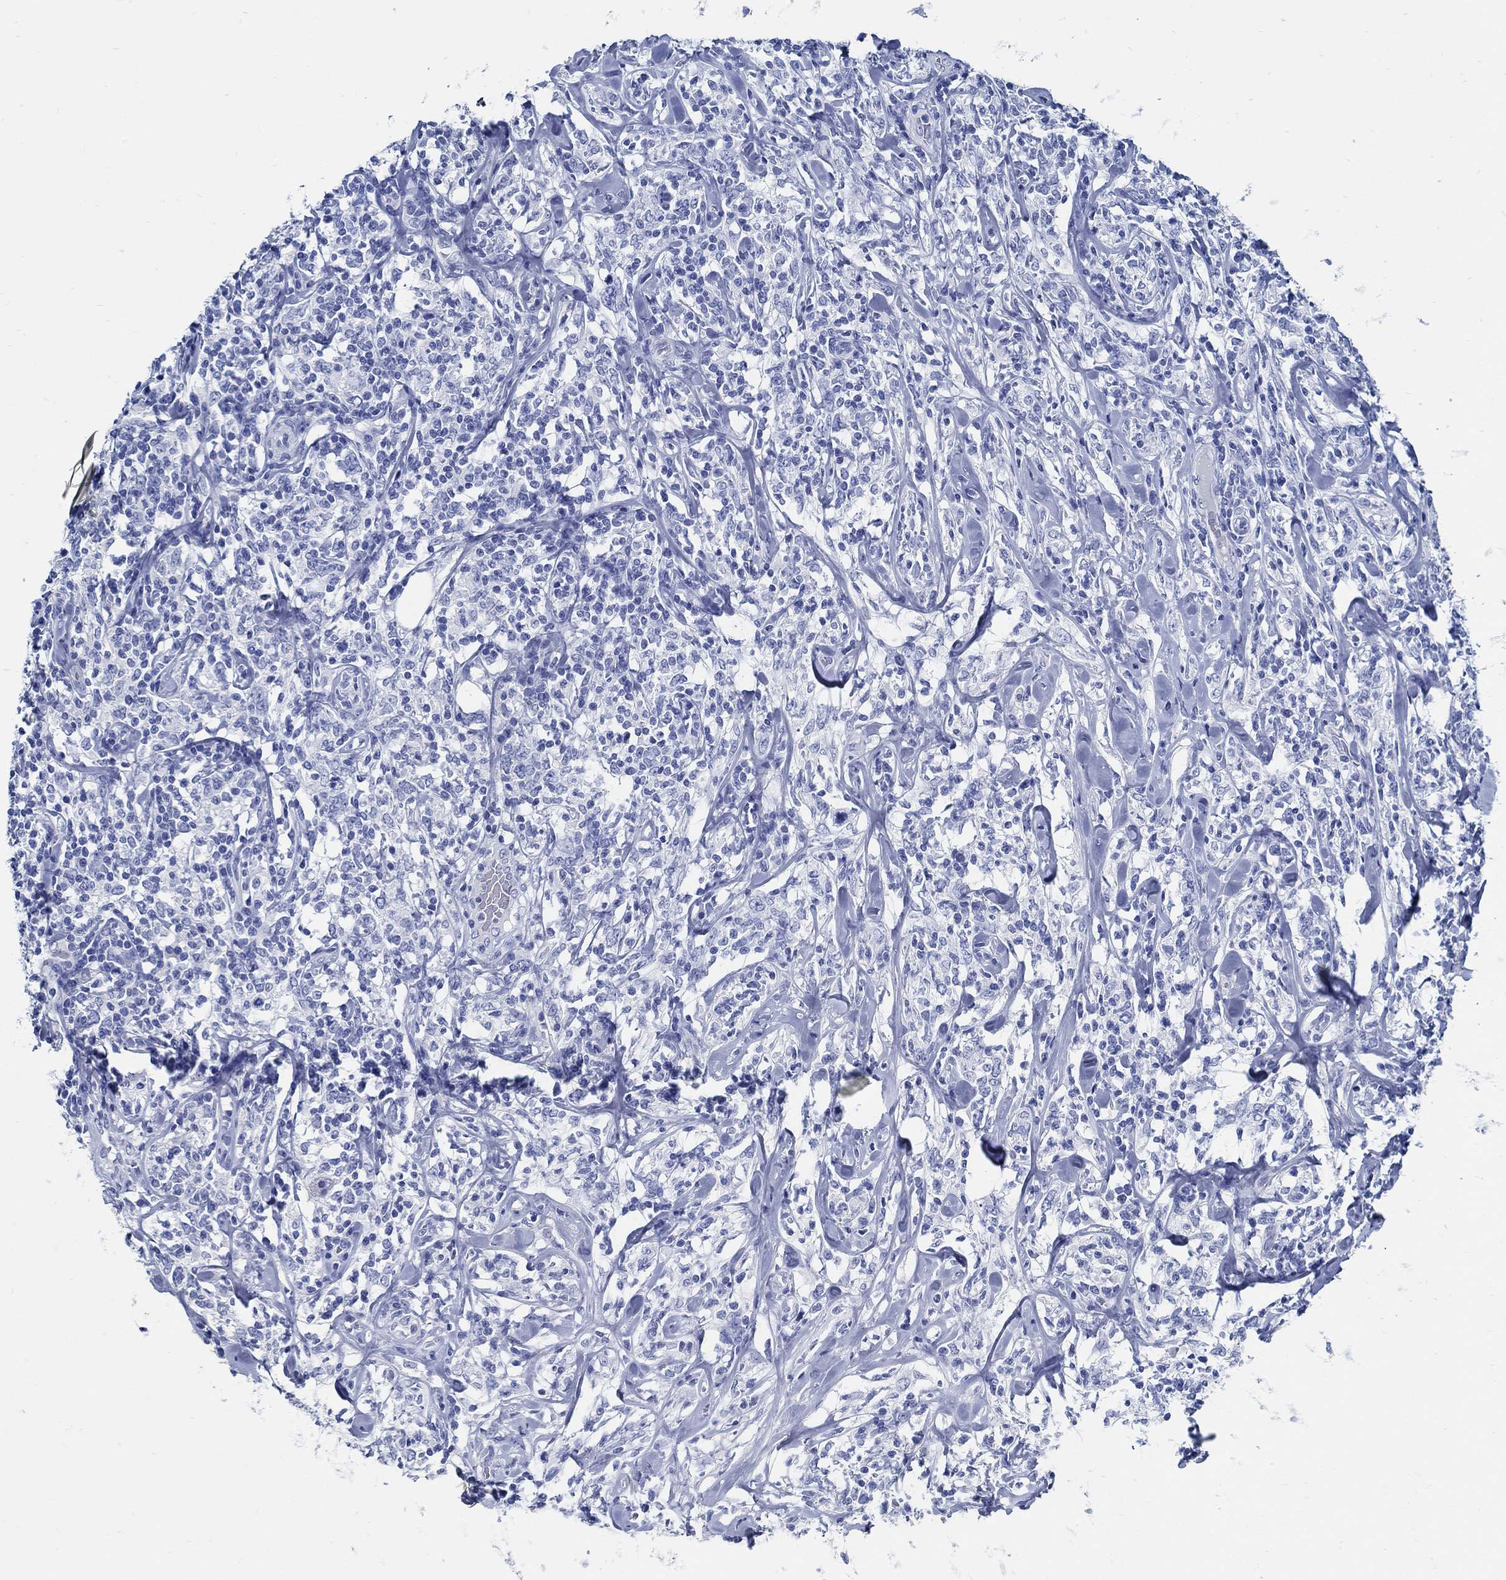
{"staining": {"intensity": "negative", "quantity": "none", "location": "none"}, "tissue": "lymphoma", "cell_type": "Tumor cells", "image_type": "cancer", "snomed": [{"axis": "morphology", "description": "Malignant lymphoma, non-Hodgkin's type, High grade"}, {"axis": "topography", "description": "Lymph node"}], "caption": "Tumor cells show no significant positivity in high-grade malignant lymphoma, non-Hodgkin's type.", "gene": "SLC45A1", "patient": {"sex": "female", "age": 84}}